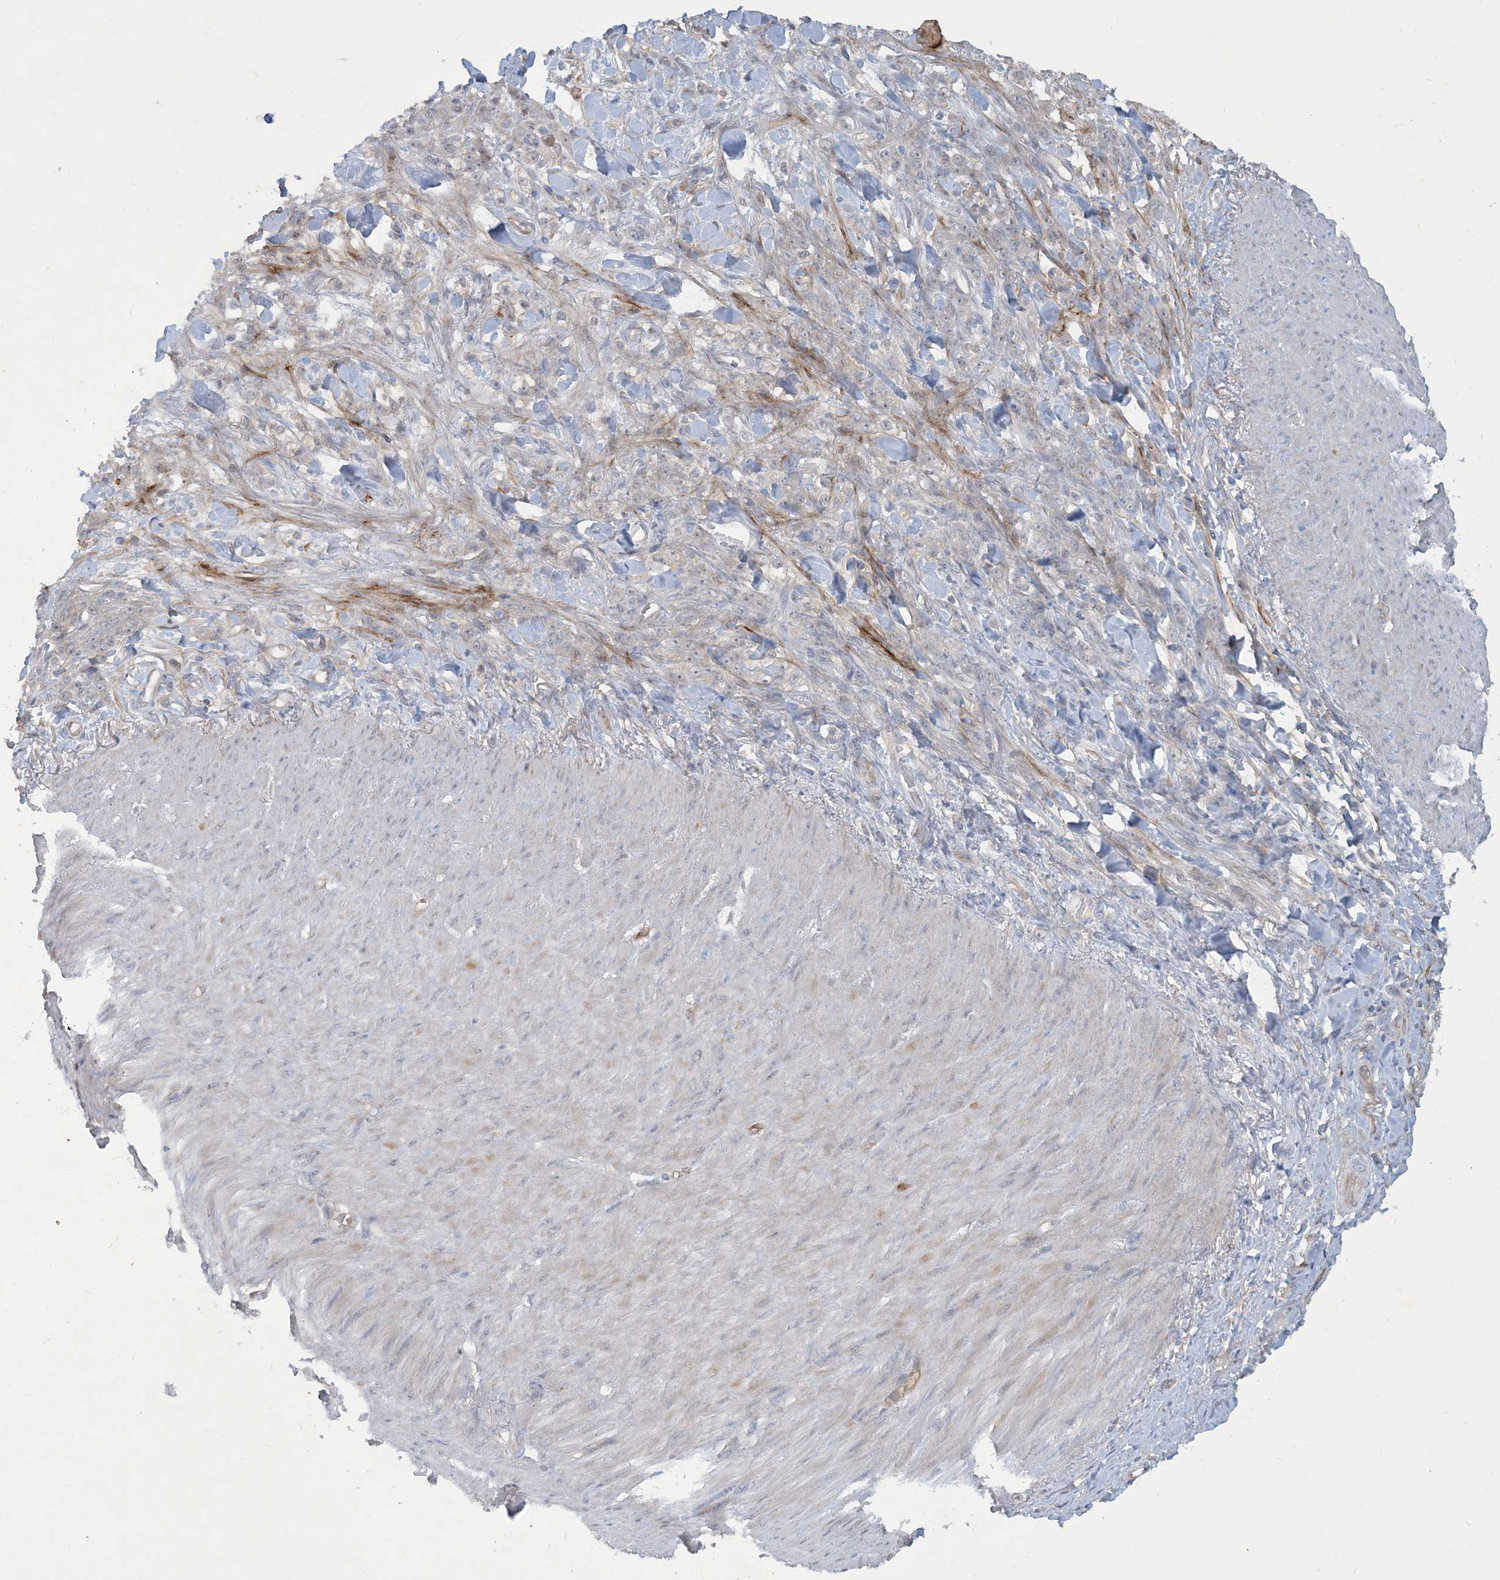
{"staining": {"intensity": "negative", "quantity": "none", "location": "none"}, "tissue": "stomach cancer", "cell_type": "Tumor cells", "image_type": "cancer", "snomed": [{"axis": "morphology", "description": "Normal tissue, NOS"}, {"axis": "morphology", "description": "Adenocarcinoma, NOS"}, {"axis": "topography", "description": "Stomach"}], "caption": "A high-resolution histopathology image shows IHC staining of stomach cancer, which shows no significant staining in tumor cells.", "gene": "CDS1", "patient": {"sex": "male", "age": 82}}